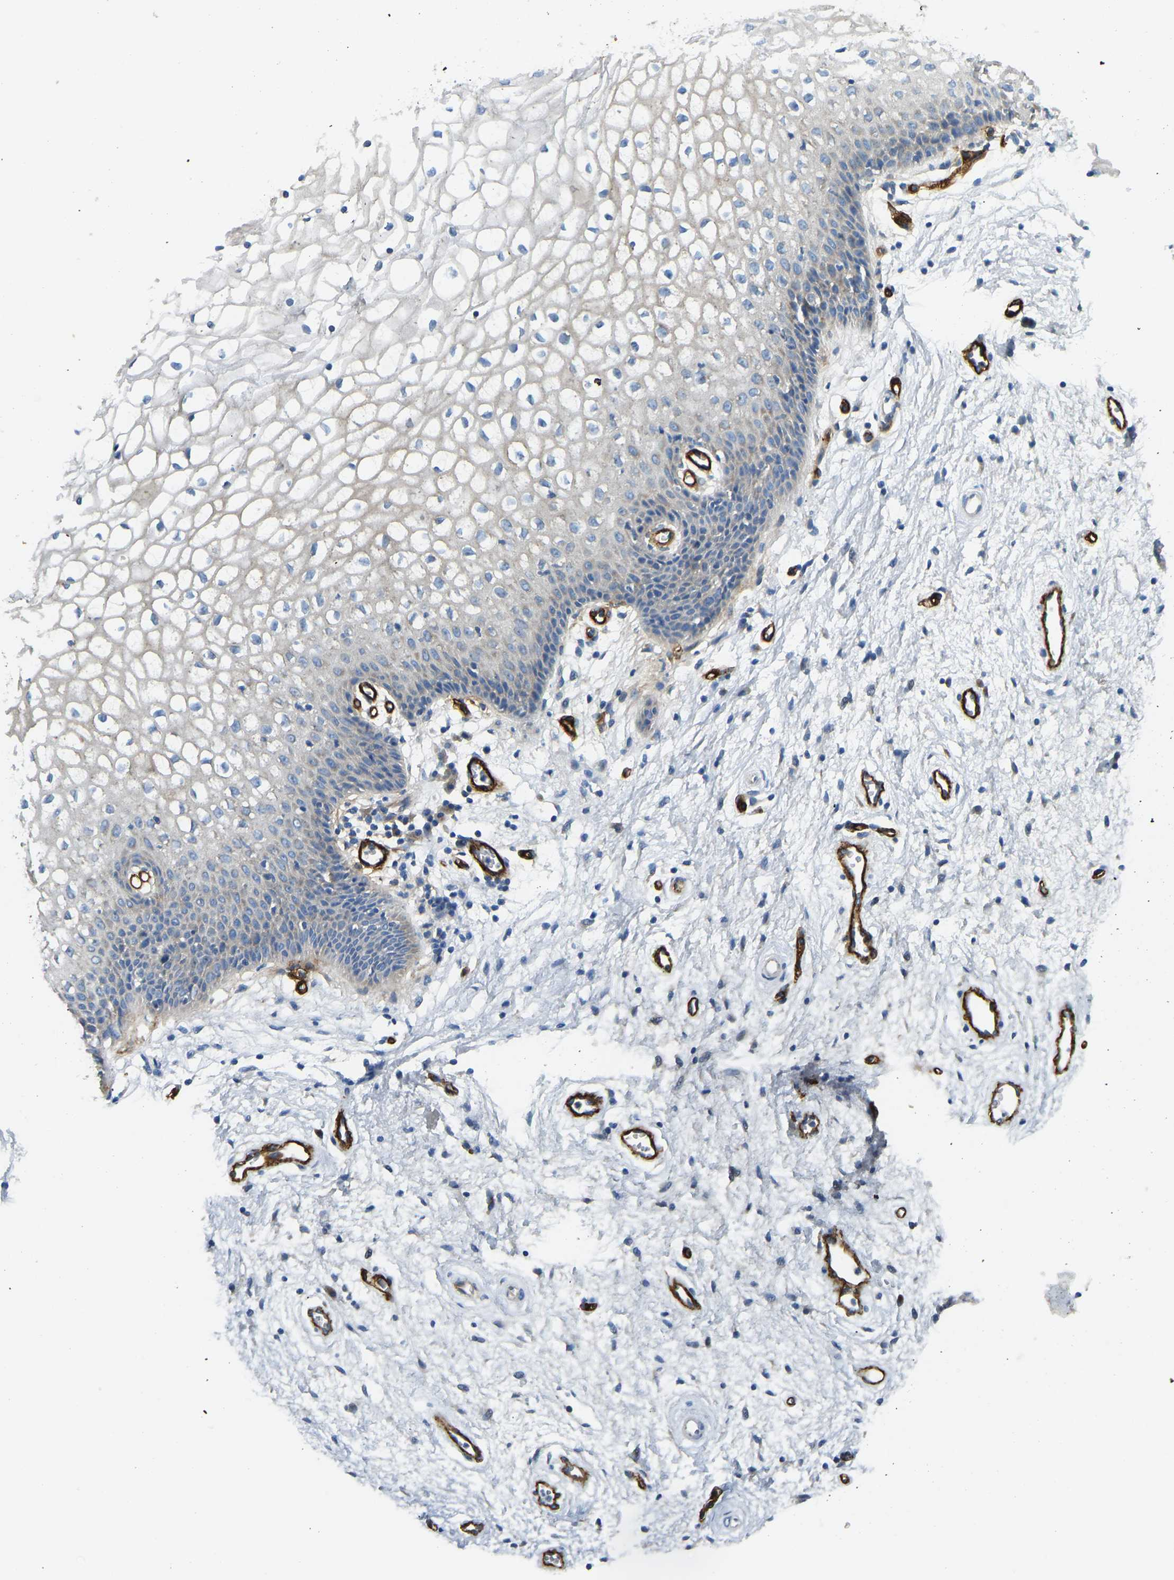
{"staining": {"intensity": "negative", "quantity": "none", "location": "none"}, "tissue": "vagina", "cell_type": "Squamous epithelial cells", "image_type": "normal", "snomed": [{"axis": "morphology", "description": "Normal tissue, NOS"}, {"axis": "topography", "description": "Vagina"}], "caption": "Immunohistochemistry photomicrograph of unremarkable vagina: human vagina stained with DAB (3,3'-diaminobenzidine) exhibits no significant protein expression in squamous epithelial cells. (DAB IHC with hematoxylin counter stain).", "gene": "COL15A1", "patient": {"sex": "female", "age": 34}}